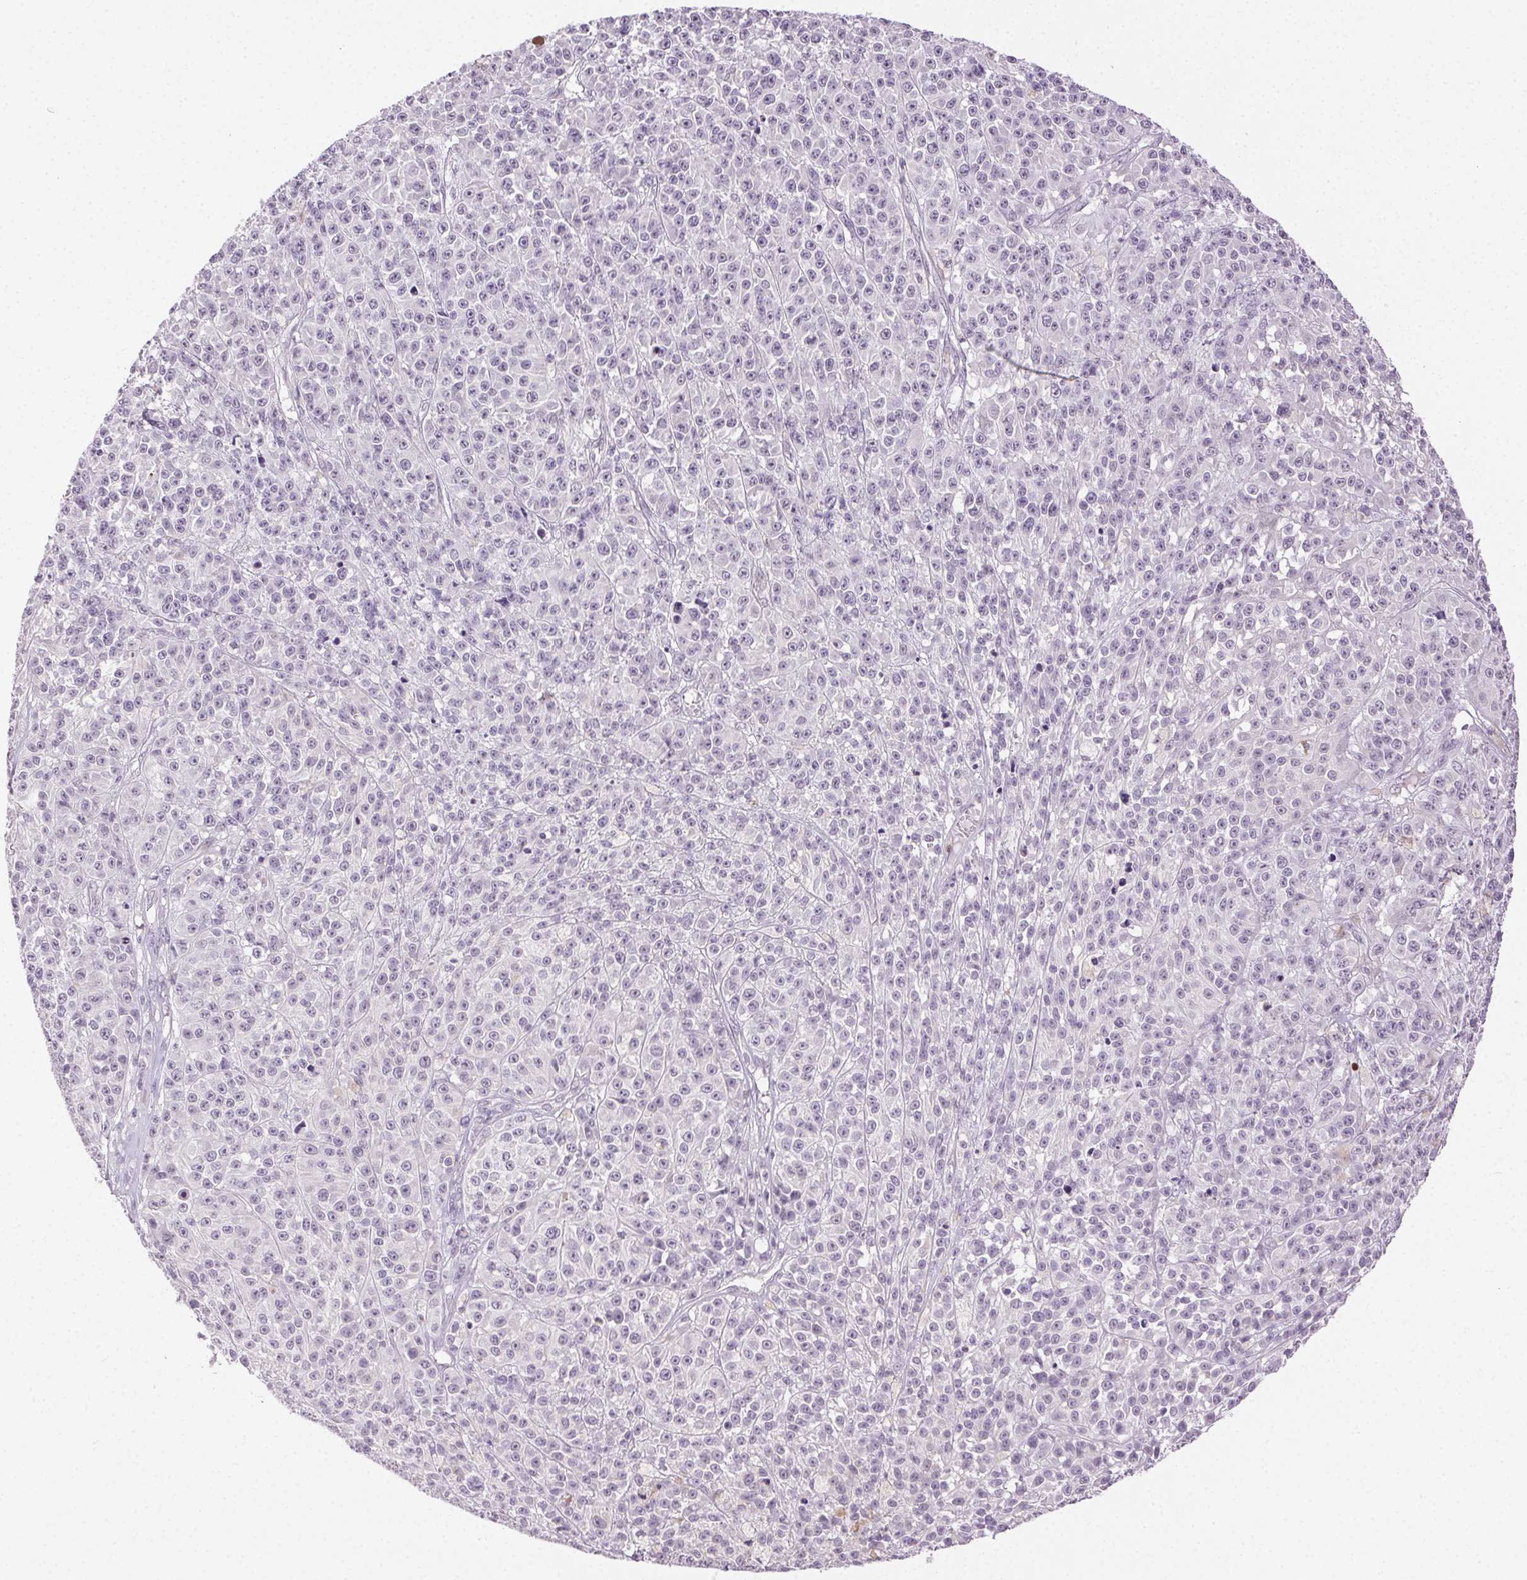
{"staining": {"intensity": "negative", "quantity": "none", "location": "none"}, "tissue": "melanoma", "cell_type": "Tumor cells", "image_type": "cancer", "snomed": [{"axis": "morphology", "description": "Malignant melanoma, NOS"}, {"axis": "topography", "description": "Skin"}], "caption": "High power microscopy image of an immunohistochemistry histopathology image of malignant melanoma, revealing no significant staining in tumor cells. (Immunohistochemistry (ihc), brightfield microscopy, high magnification).", "gene": "CLDN10", "patient": {"sex": "female", "age": 58}}